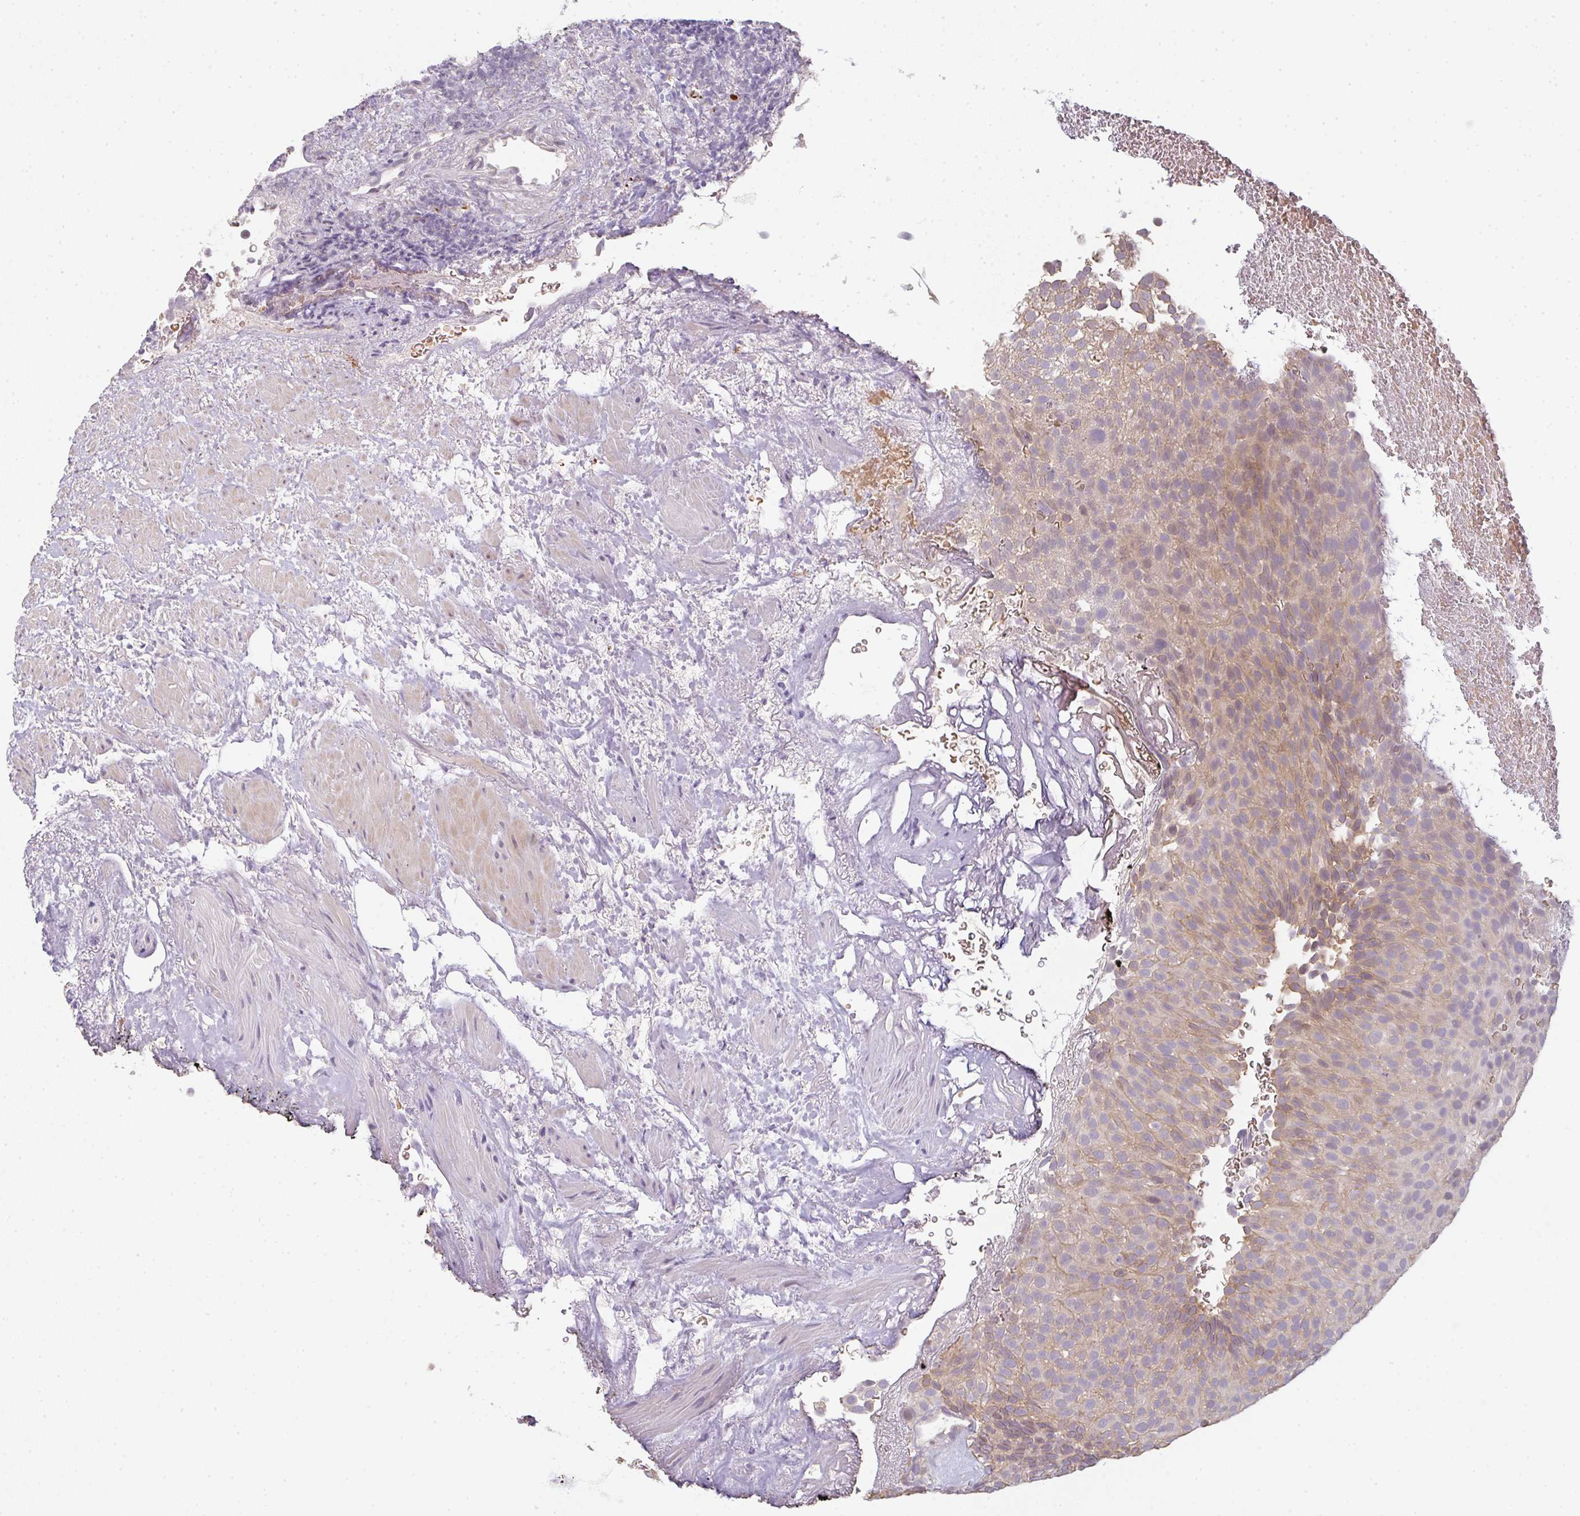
{"staining": {"intensity": "weak", "quantity": "25%-75%", "location": "cytoplasmic/membranous"}, "tissue": "urothelial cancer", "cell_type": "Tumor cells", "image_type": "cancer", "snomed": [{"axis": "morphology", "description": "Urothelial carcinoma, Low grade"}, {"axis": "topography", "description": "Urinary bladder"}], "caption": "Immunohistochemical staining of urothelial cancer demonstrates weak cytoplasmic/membranous protein positivity in approximately 25%-75% of tumor cells.", "gene": "TMEM237", "patient": {"sex": "male", "age": 78}}